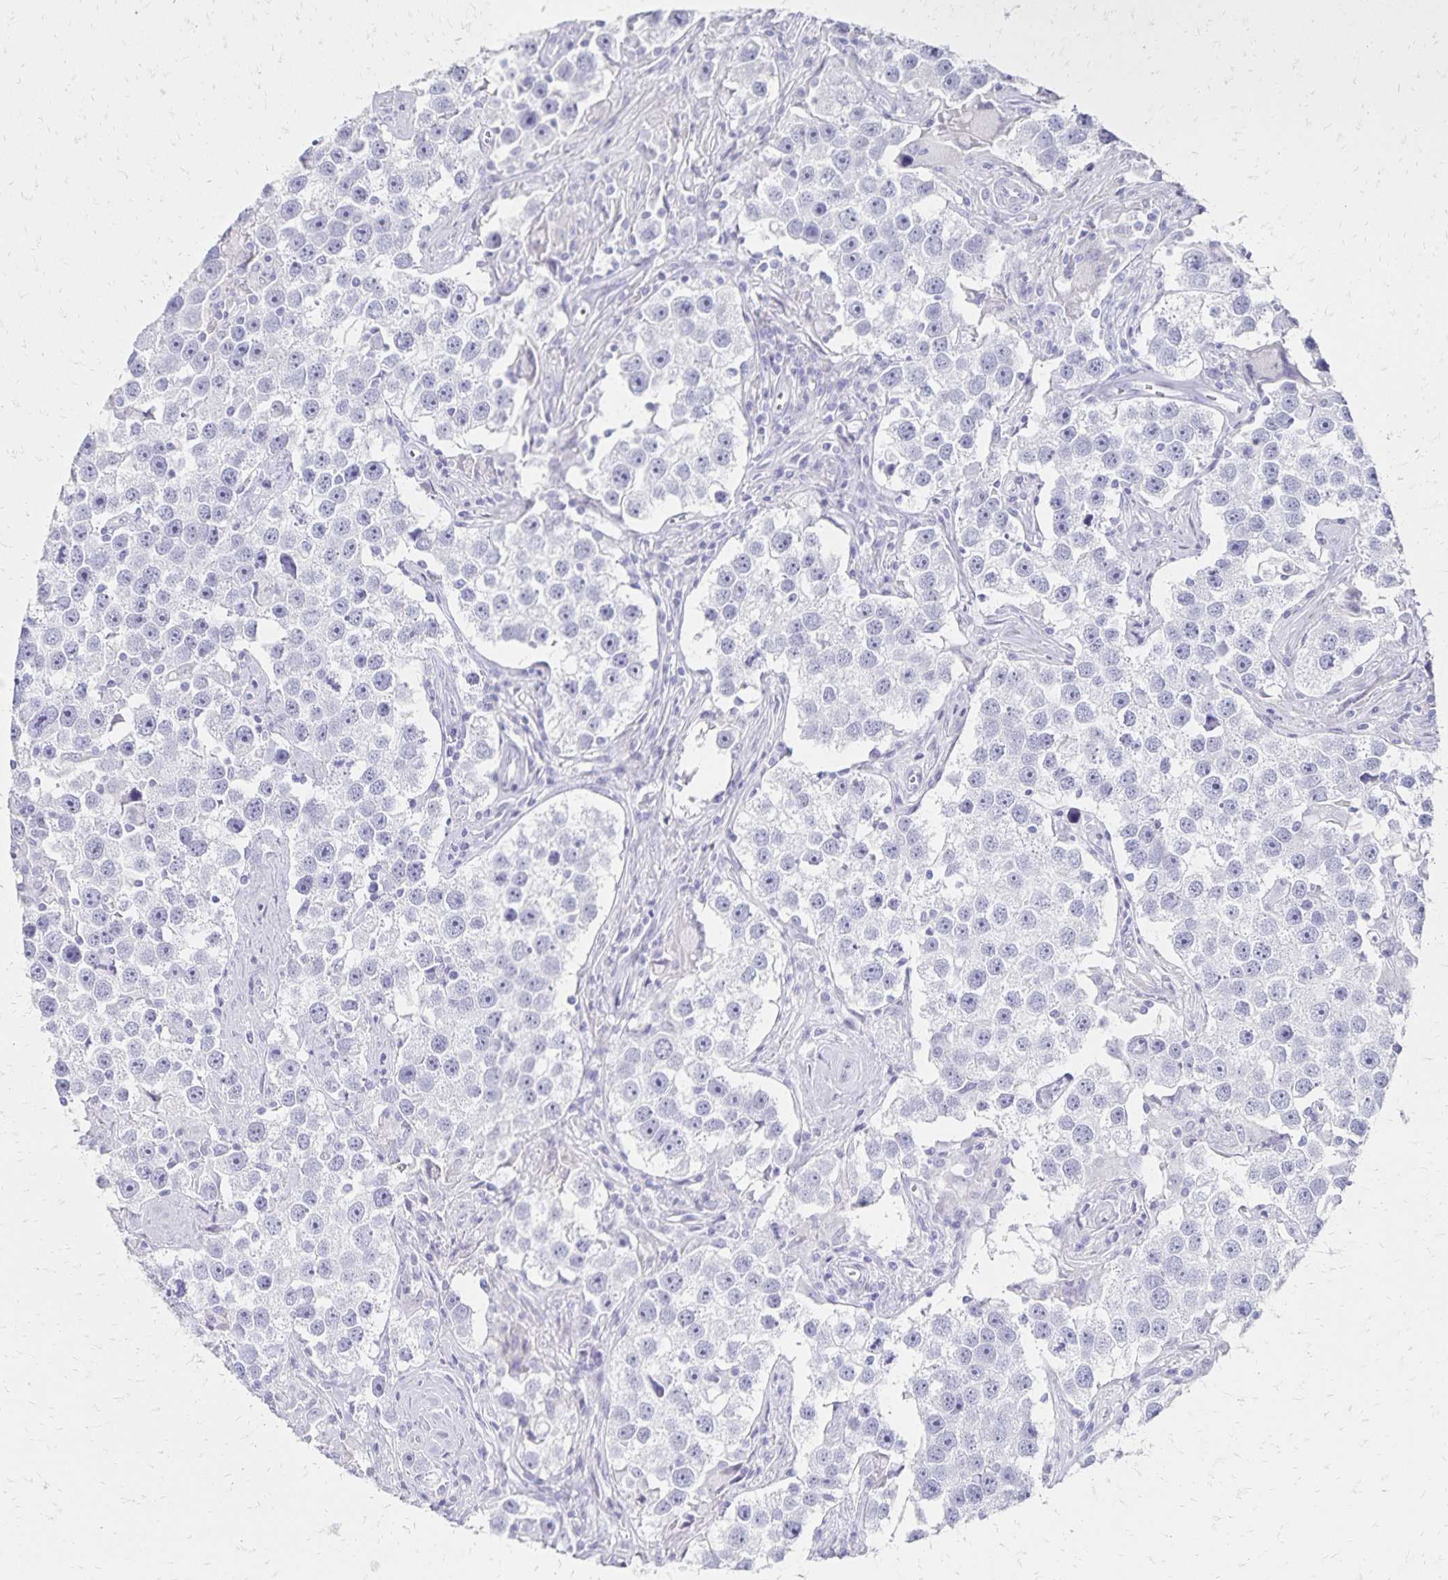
{"staining": {"intensity": "negative", "quantity": "none", "location": "none"}, "tissue": "testis cancer", "cell_type": "Tumor cells", "image_type": "cancer", "snomed": [{"axis": "morphology", "description": "Seminoma, NOS"}, {"axis": "topography", "description": "Testis"}], "caption": "Tumor cells show no significant protein expression in testis cancer (seminoma).", "gene": "GIP", "patient": {"sex": "male", "age": 49}}